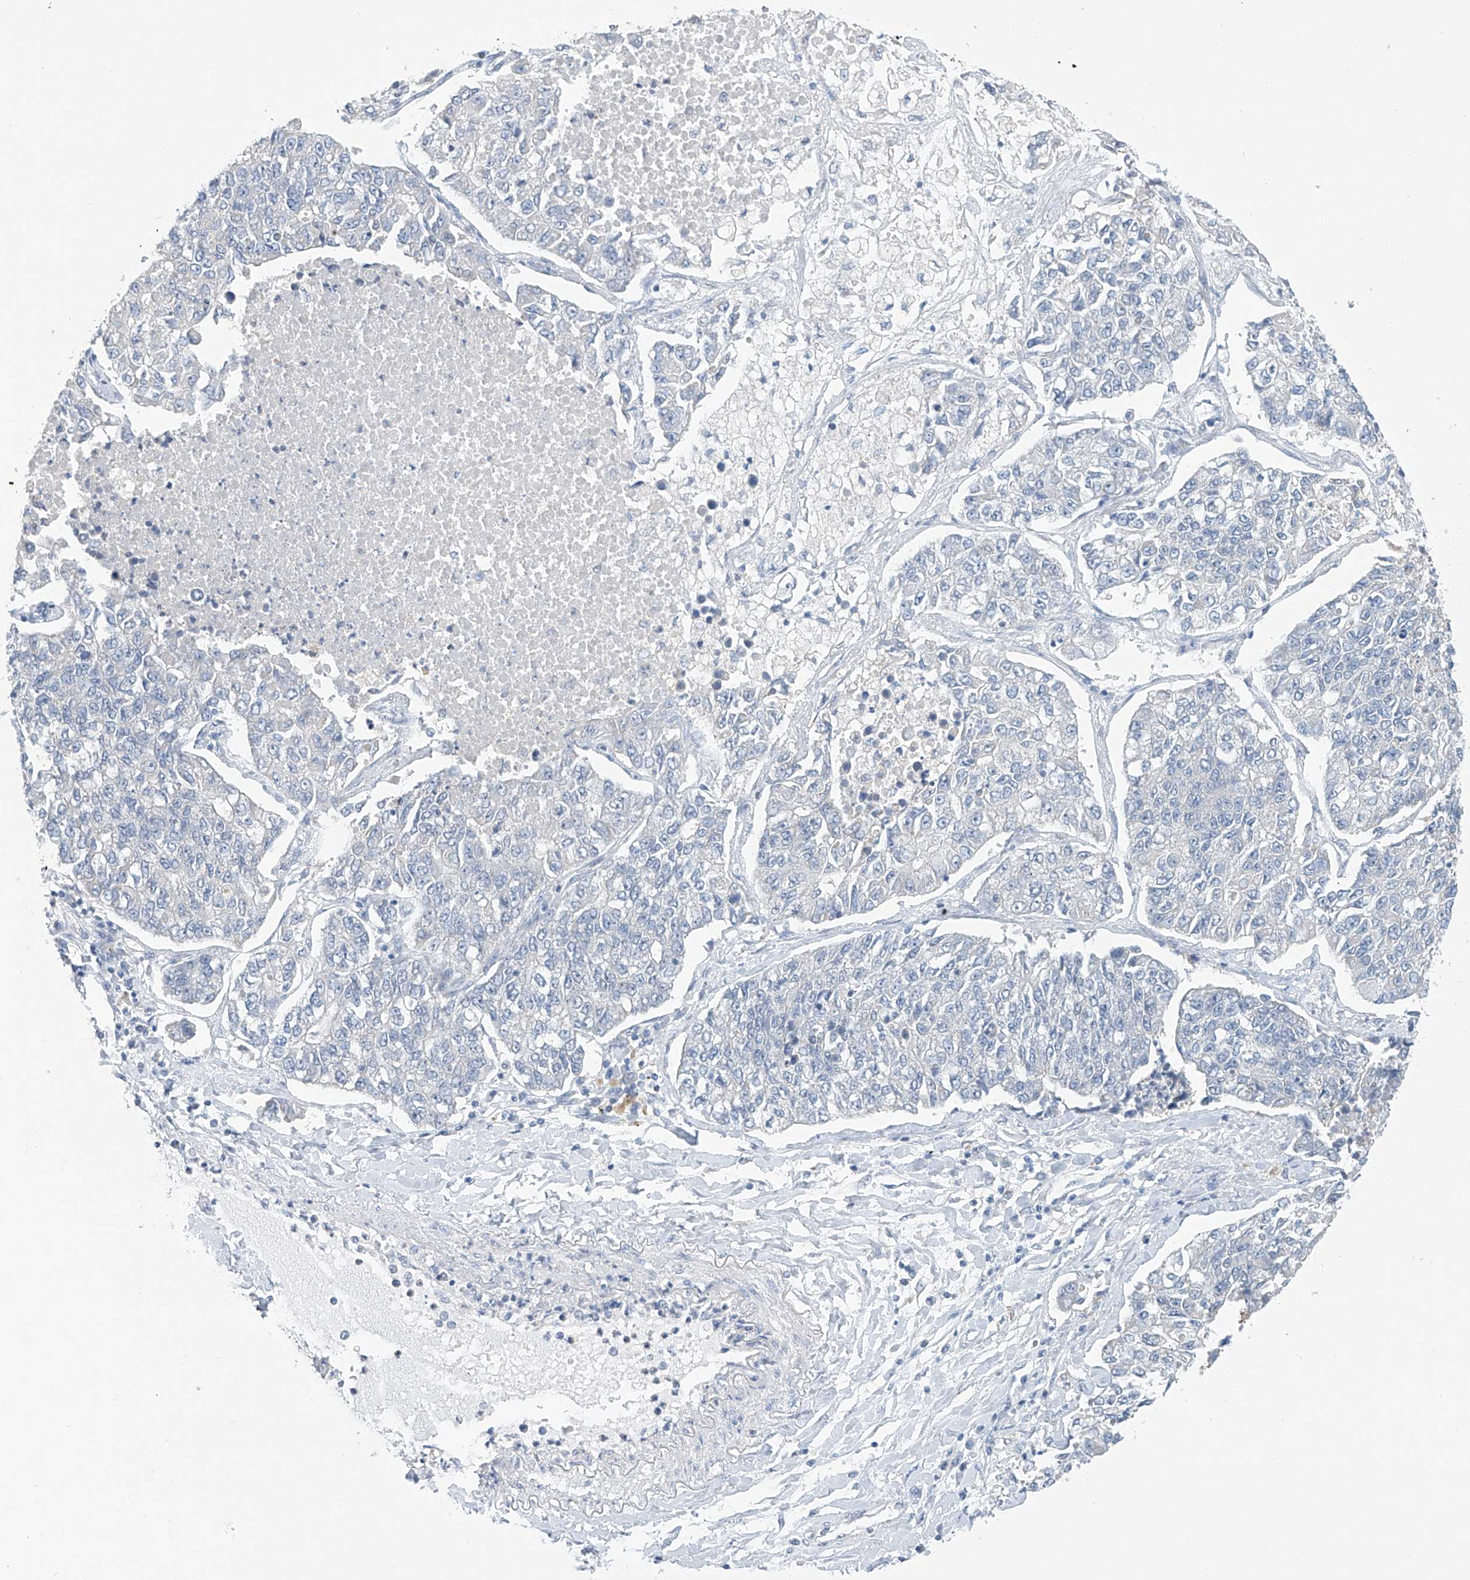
{"staining": {"intensity": "negative", "quantity": "none", "location": "none"}, "tissue": "lung cancer", "cell_type": "Tumor cells", "image_type": "cancer", "snomed": [{"axis": "morphology", "description": "Adenocarcinoma, NOS"}, {"axis": "topography", "description": "Lung"}], "caption": "Immunohistochemical staining of lung adenocarcinoma demonstrates no significant positivity in tumor cells. (DAB (3,3'-diaminobenzidine) immunohistochemistry (IHC) with hematoxylin counter stain).", "gene": "APLF", "patient": {"sex": "male", "age": 49}}